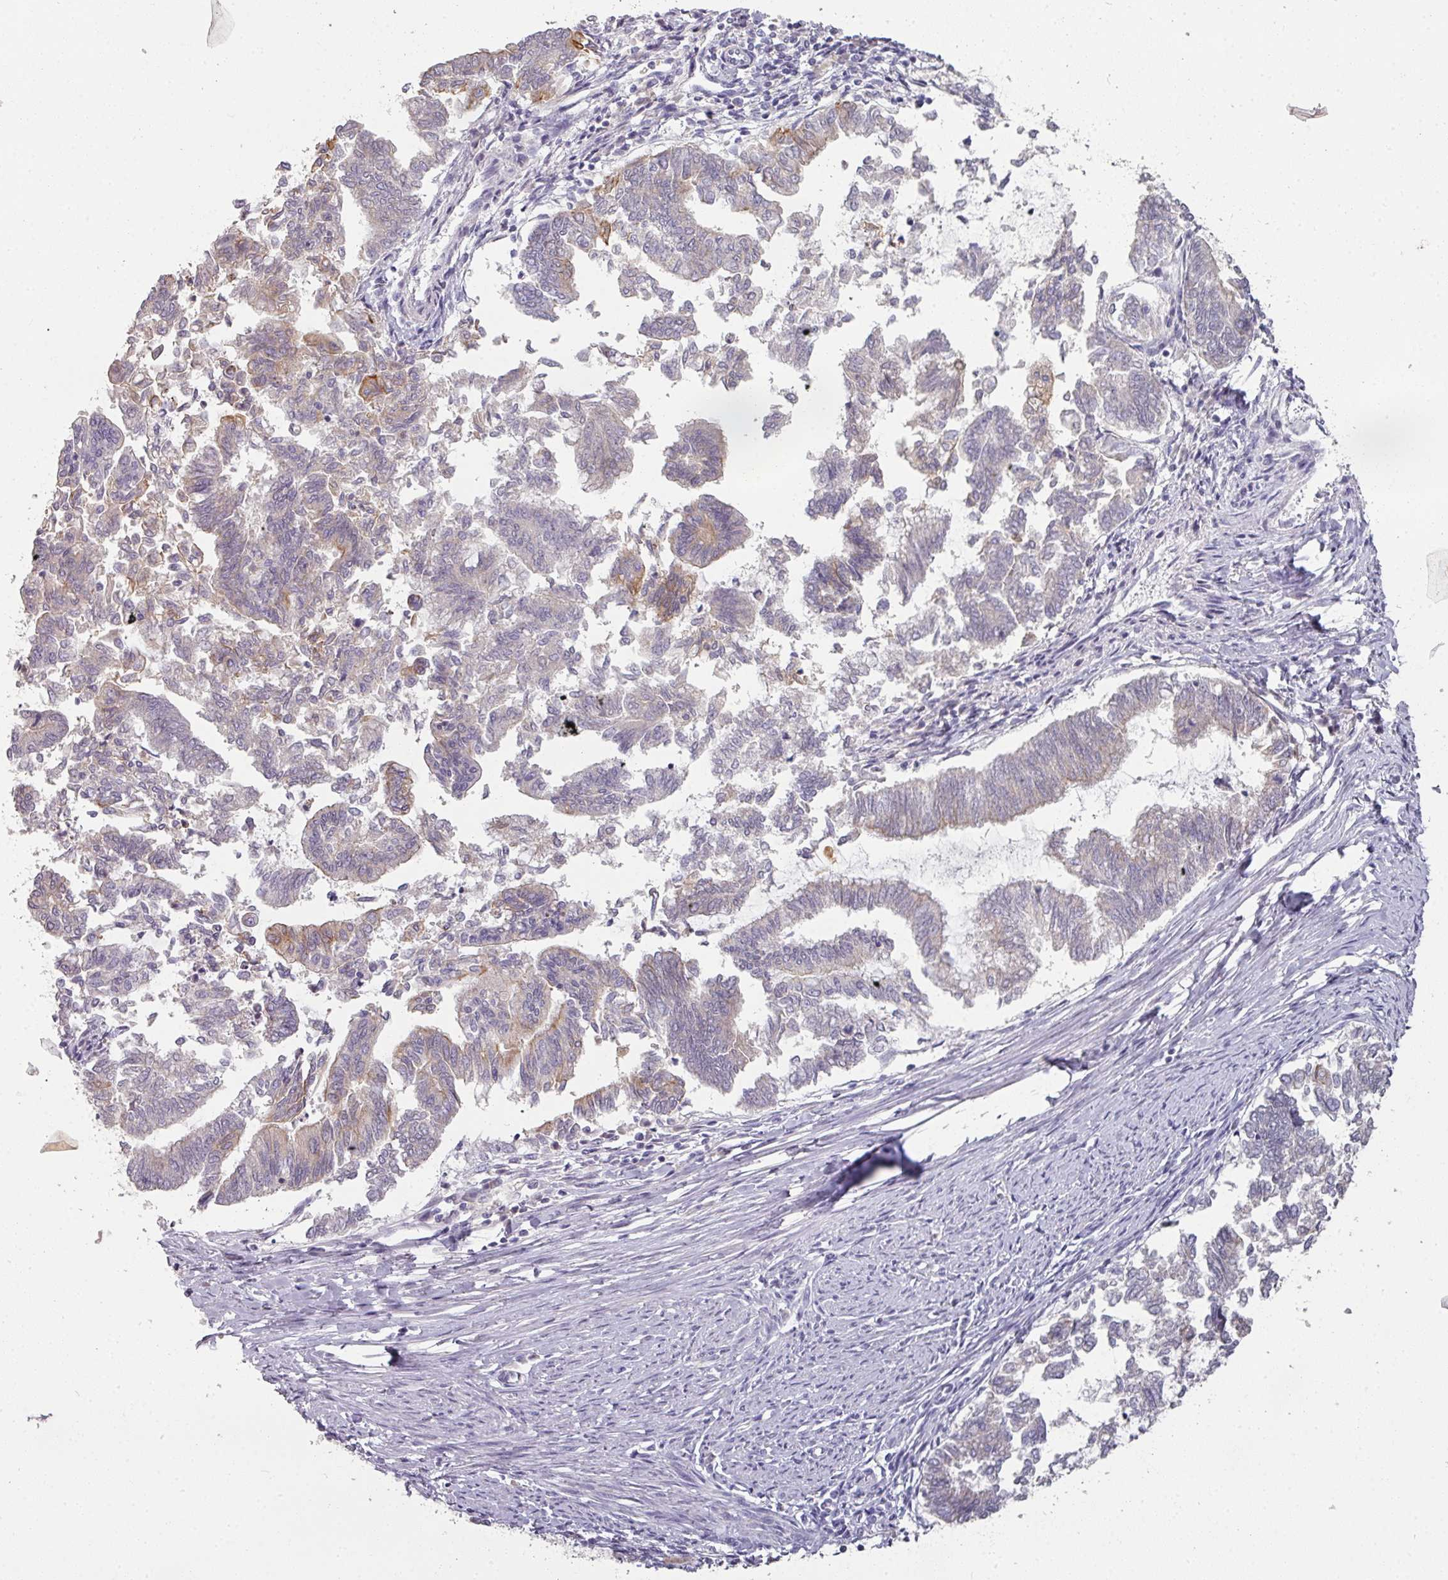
{"staining": {"intensity": "moderate", "quantity": "25%-75%", "location": "cytoplasmic/membranous"}, "tissue": "endometrial cancer", "cell_type": "Tumor cells", "image_type": "cancer", "snomed": [{"axis": "morphology", "description": "Adenocarcinoma, NOS"}, {"axis": "topography", "description": "Endometrium"}], "caption": "Immunohistochemical staining of endometrial cancer reveals medium levels of moderate cytoplasmic/membranous protein positivity in approximately 25%-75% of tumor cells.", "gene": "GTF2H3", "patient": {"sex": "female", "age": 79}}